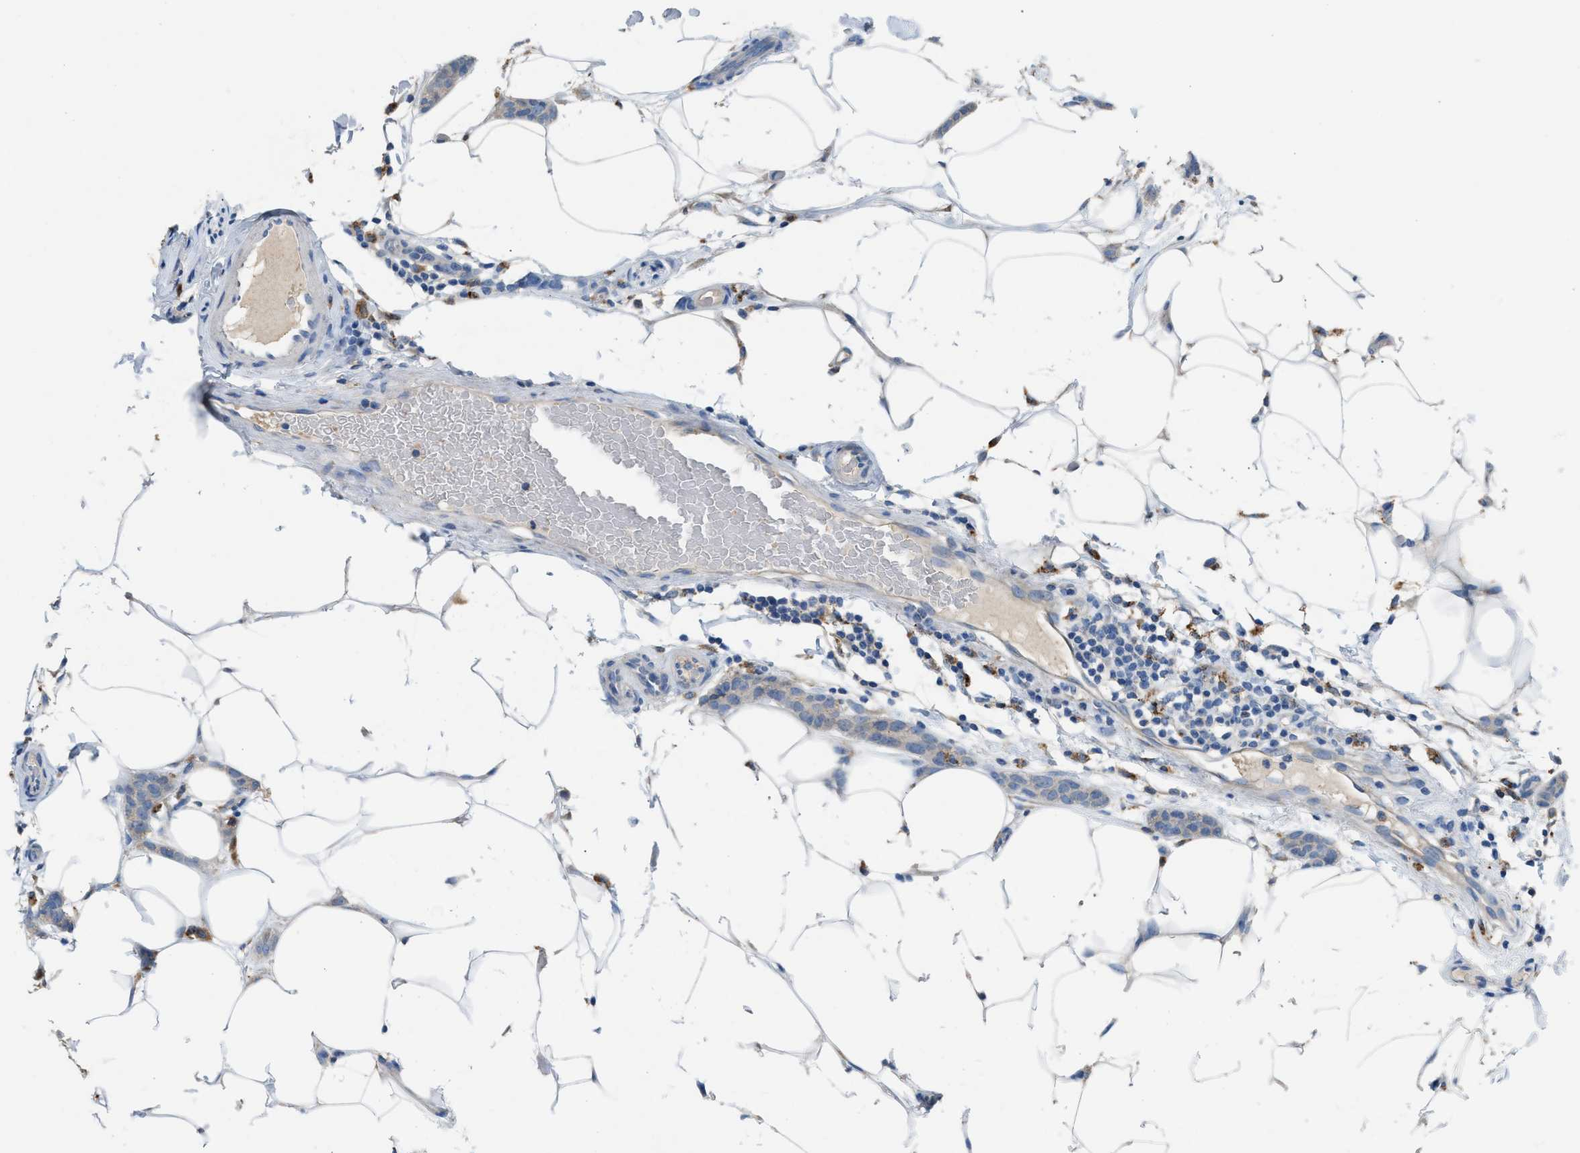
{"staining": {"intensity": "negative", "quantity": "none", "location": "none"}, "tissue": "breast cancer", "cell_type": "Tumor cells", "image_type": "cancer", "snomed": [{"axis": "morphology", "description": "Lobular carcinoma"}, {"axis": "topography", "description": "Skin"}, {"axis": "topography", "description": "Breast"}], "caption": "High magnification brightfield microscopy of breast lobular carcinoma stained with DAB (brown) and counterstained with hematoxylin (blue): tumor cells show no significant expression. (Brightfield microscopy of DAB (3,3'-diaminobenzidine) immunohistochemistry (IHC) at high magnification).", "gene": "AOAH", "patient": {"sex": "female", "age": 46}}